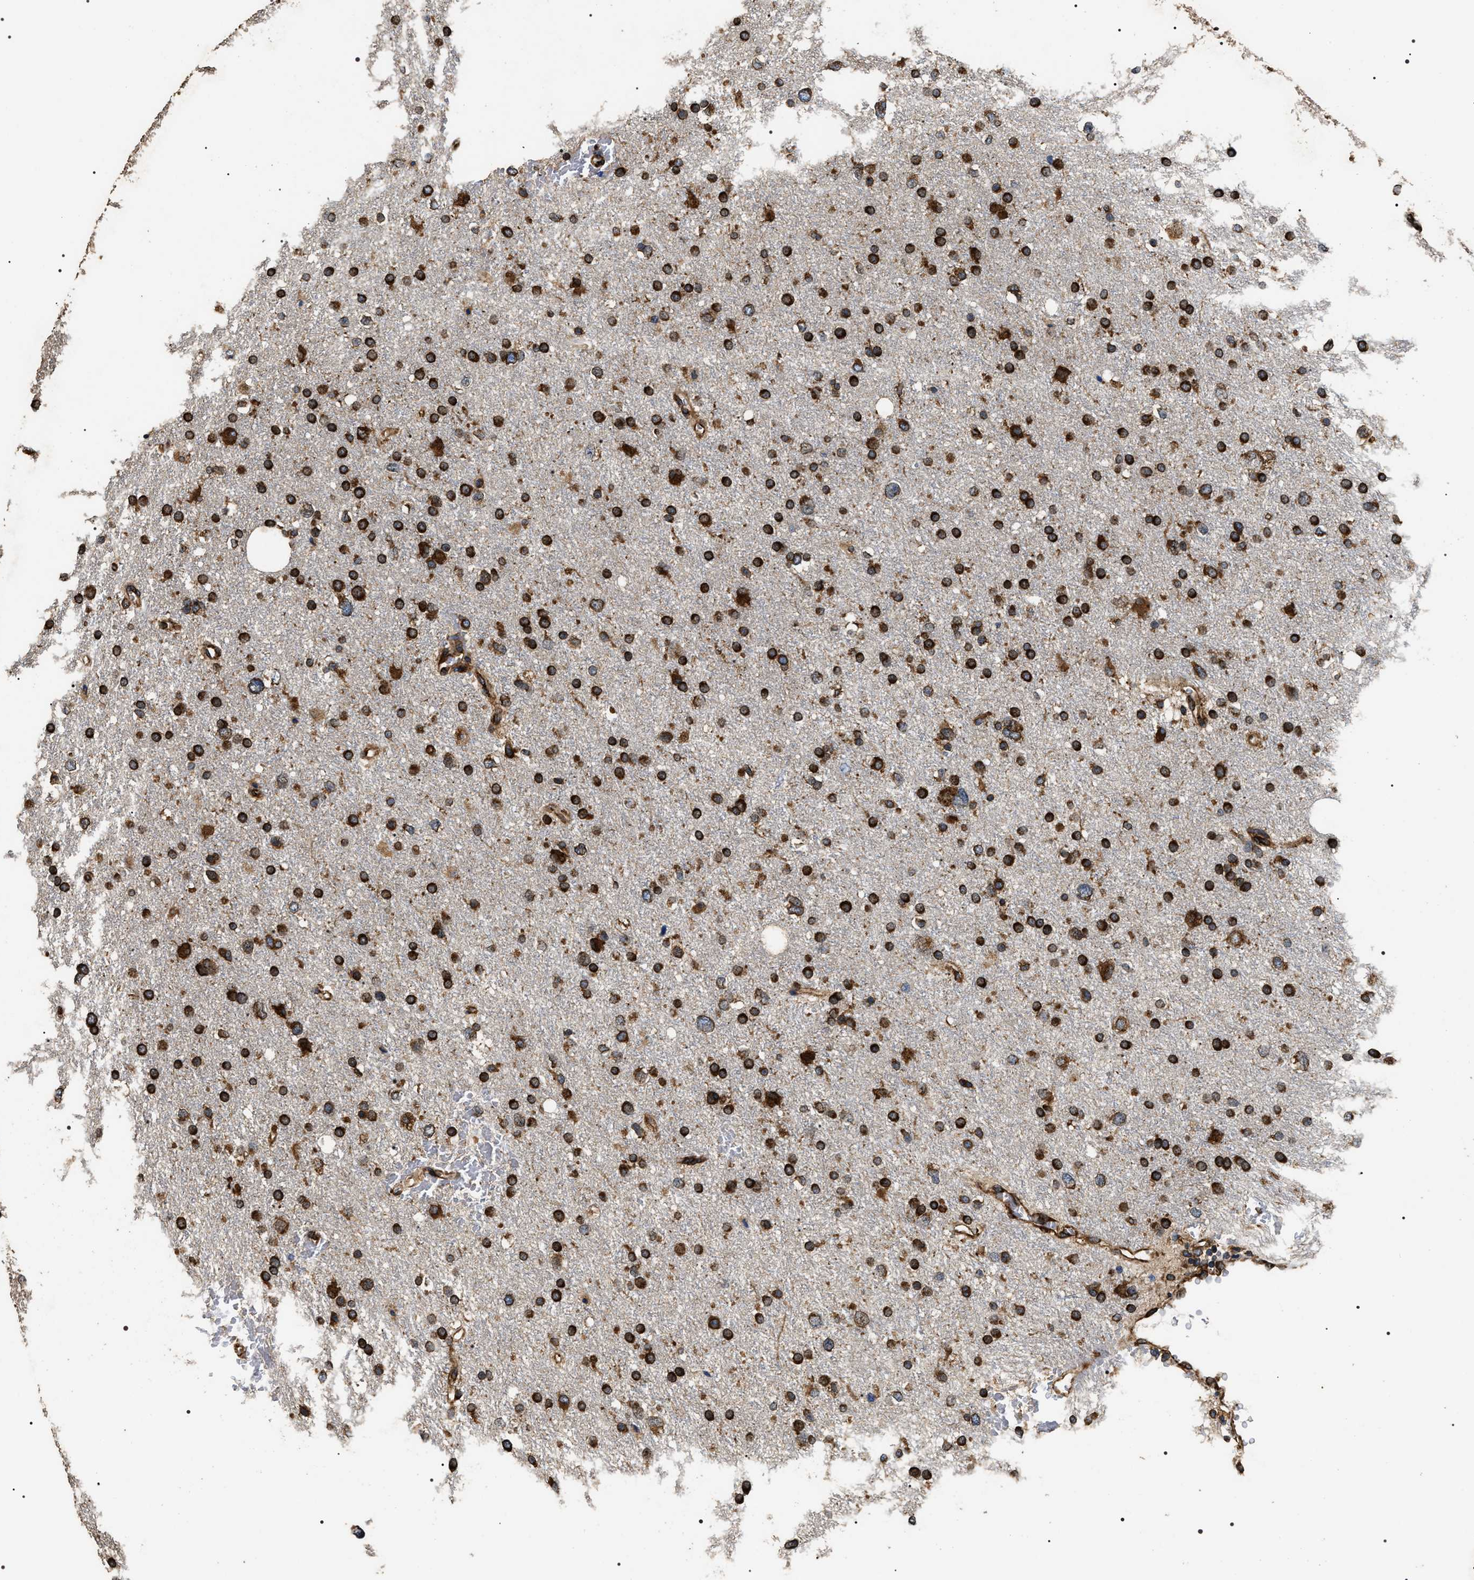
{"staining": {"intensity": "strong", "quantity": ">75%", "location": "cytoplasmic/membranous"}, "tissue": "glioma", "cell_type": "Tumor cells", "image_type": "cancer", "snomed": [{"axis": "morphology", "description": "Glioma, malignant, Low grade"}, {"axis": "topography", "description": "Brain"}], "caption": "Glioma stained with DAB (3,3'-diaminobenzidine) immunohistochemistry demonstrates high levels of strong cytoplasmic/membranous positivity in about >75% of tumor cells. (DAB (3,3'-diaminobenzidine) IHC, brown staining for protein, blue staining for nuclei).", "gene": "KTN1", "patient": {"sex": "female", "age": 37}}